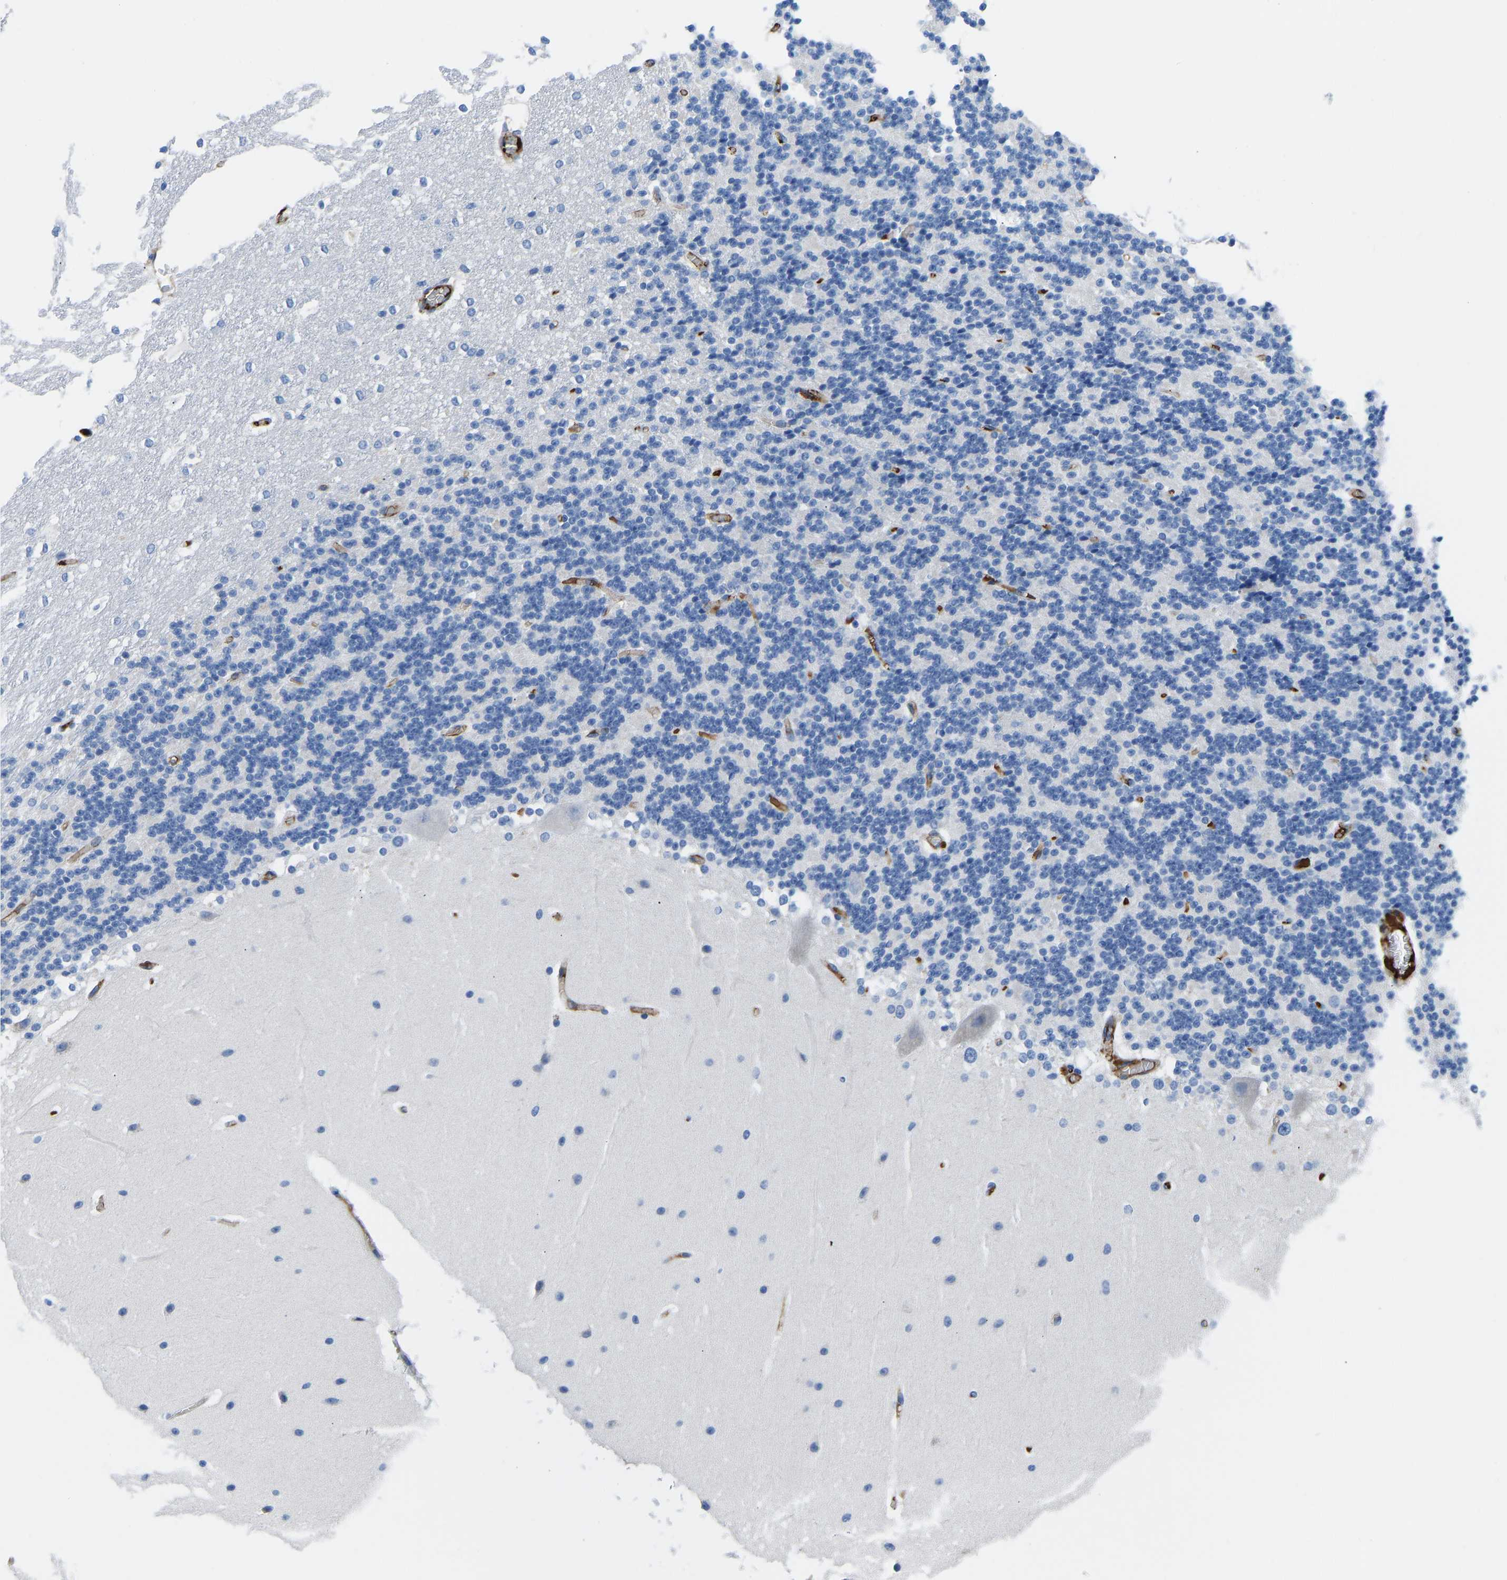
{"staining": {"intensity": "negative", "quantity": "none", "location": "none"}, "tissue": "cerebellum", "cell_type": "Cells in granular layer", "image_type": "normal", "snomed": [{"axis": "morphology", "description": "Normal tissue, NOS"}, {"axis": "topography", "description": "Cerebellum"}], "caption": "A histopathology image of human cerebellum is negative for staining in cells in granular layer.", "gene": "HSPG2", "patient": {"sex": "female", "age": 19}}